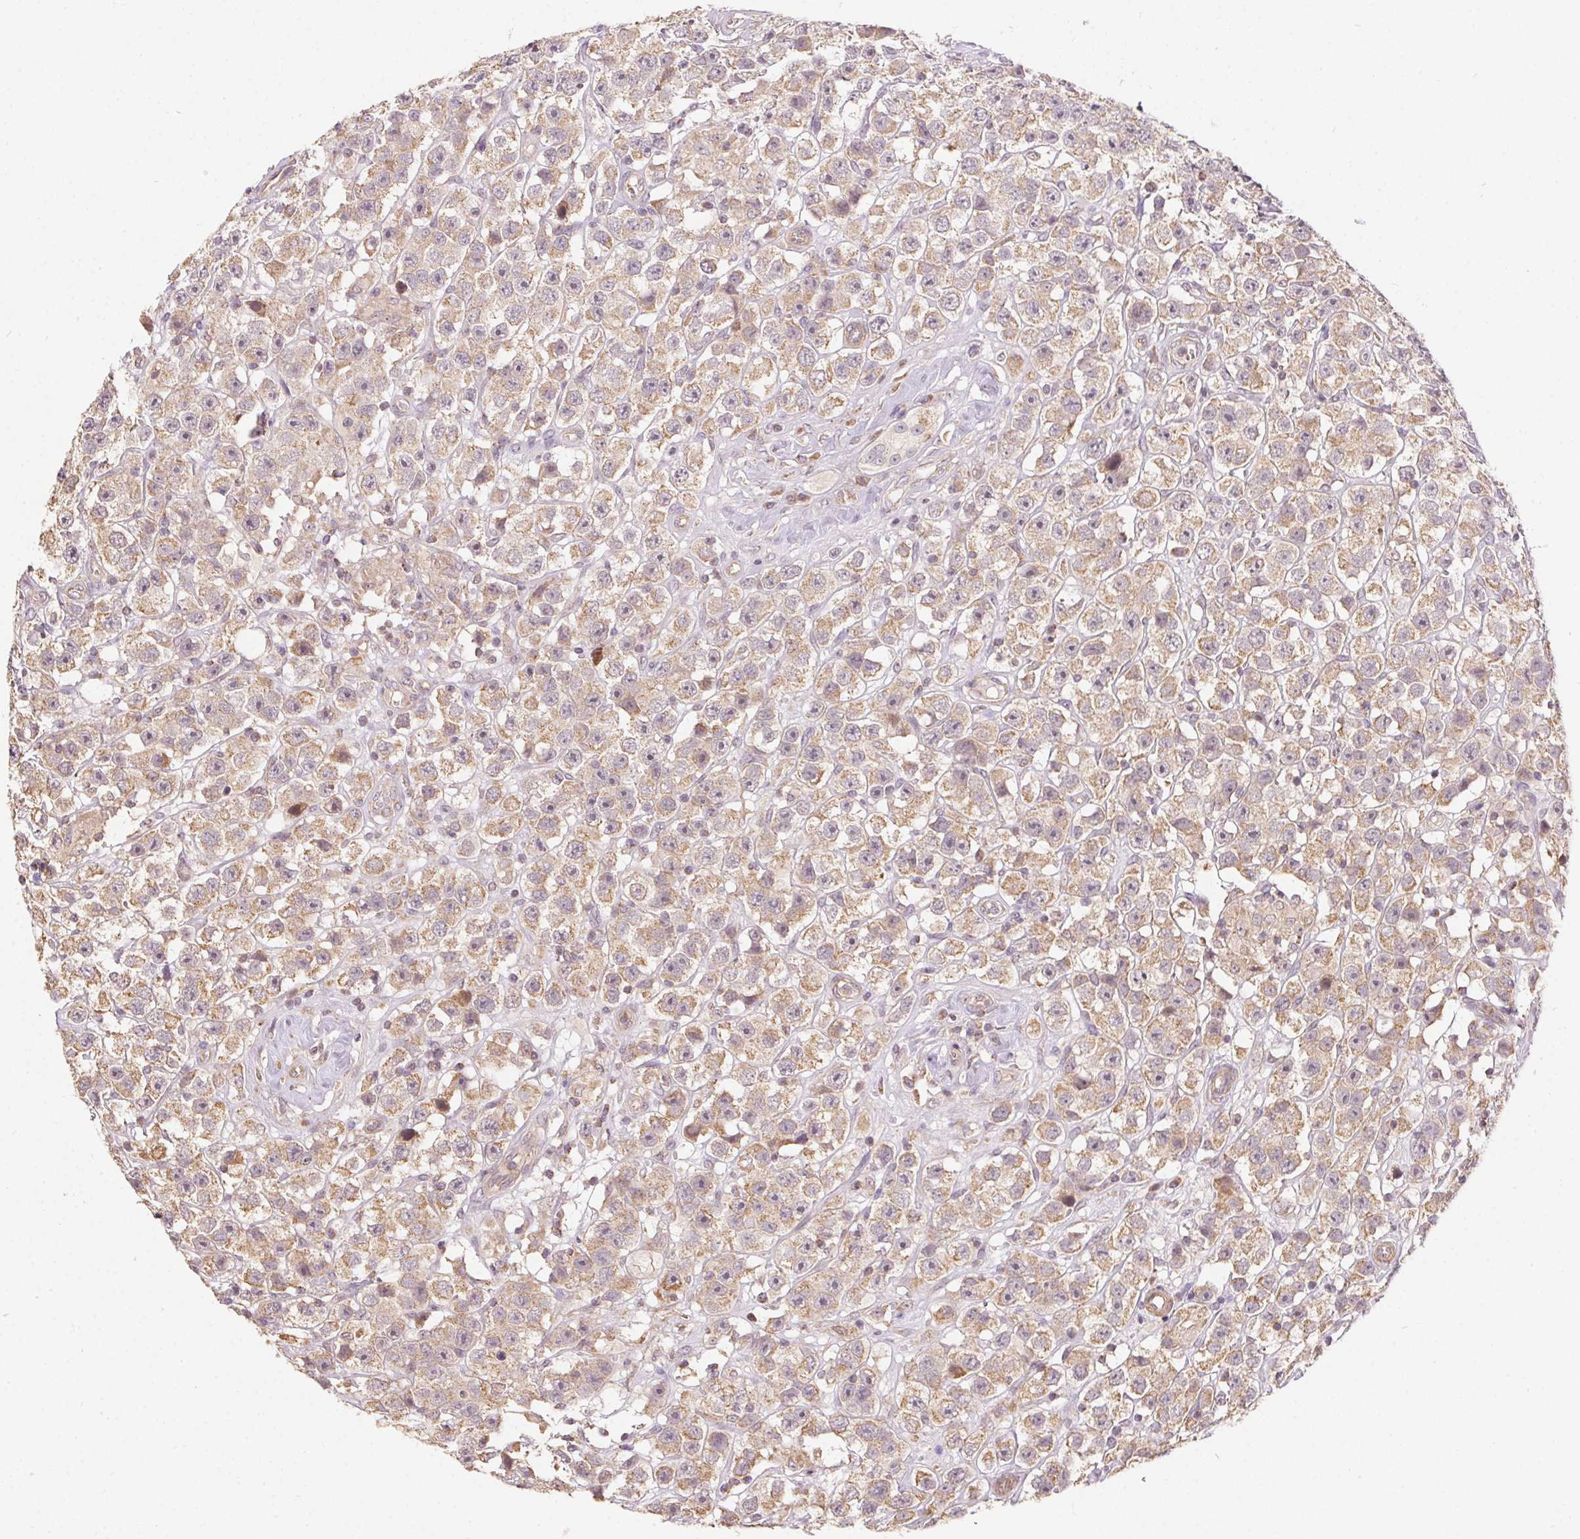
{"staining": {"intensity": "weak", "quantity": ">75%", "location": "cytoplasmic/membranous"}, "tissue": "testis cancer", "cell_type": "Tumor cells", "image_type": "cancer", "snomed": [{"axis": "morphology", "description": "Seminoma, NOS"}, {"axis": "topography", "description": "Testis"}], "caption": "Immunohistochemical staining of human testis seminoma demonstrates low levels of weak cytoplasmic/membranous positivity in approximately >75% of tumor cells.", "gene": "REV3L", "patient": {"sex": "male", "age": 45}}